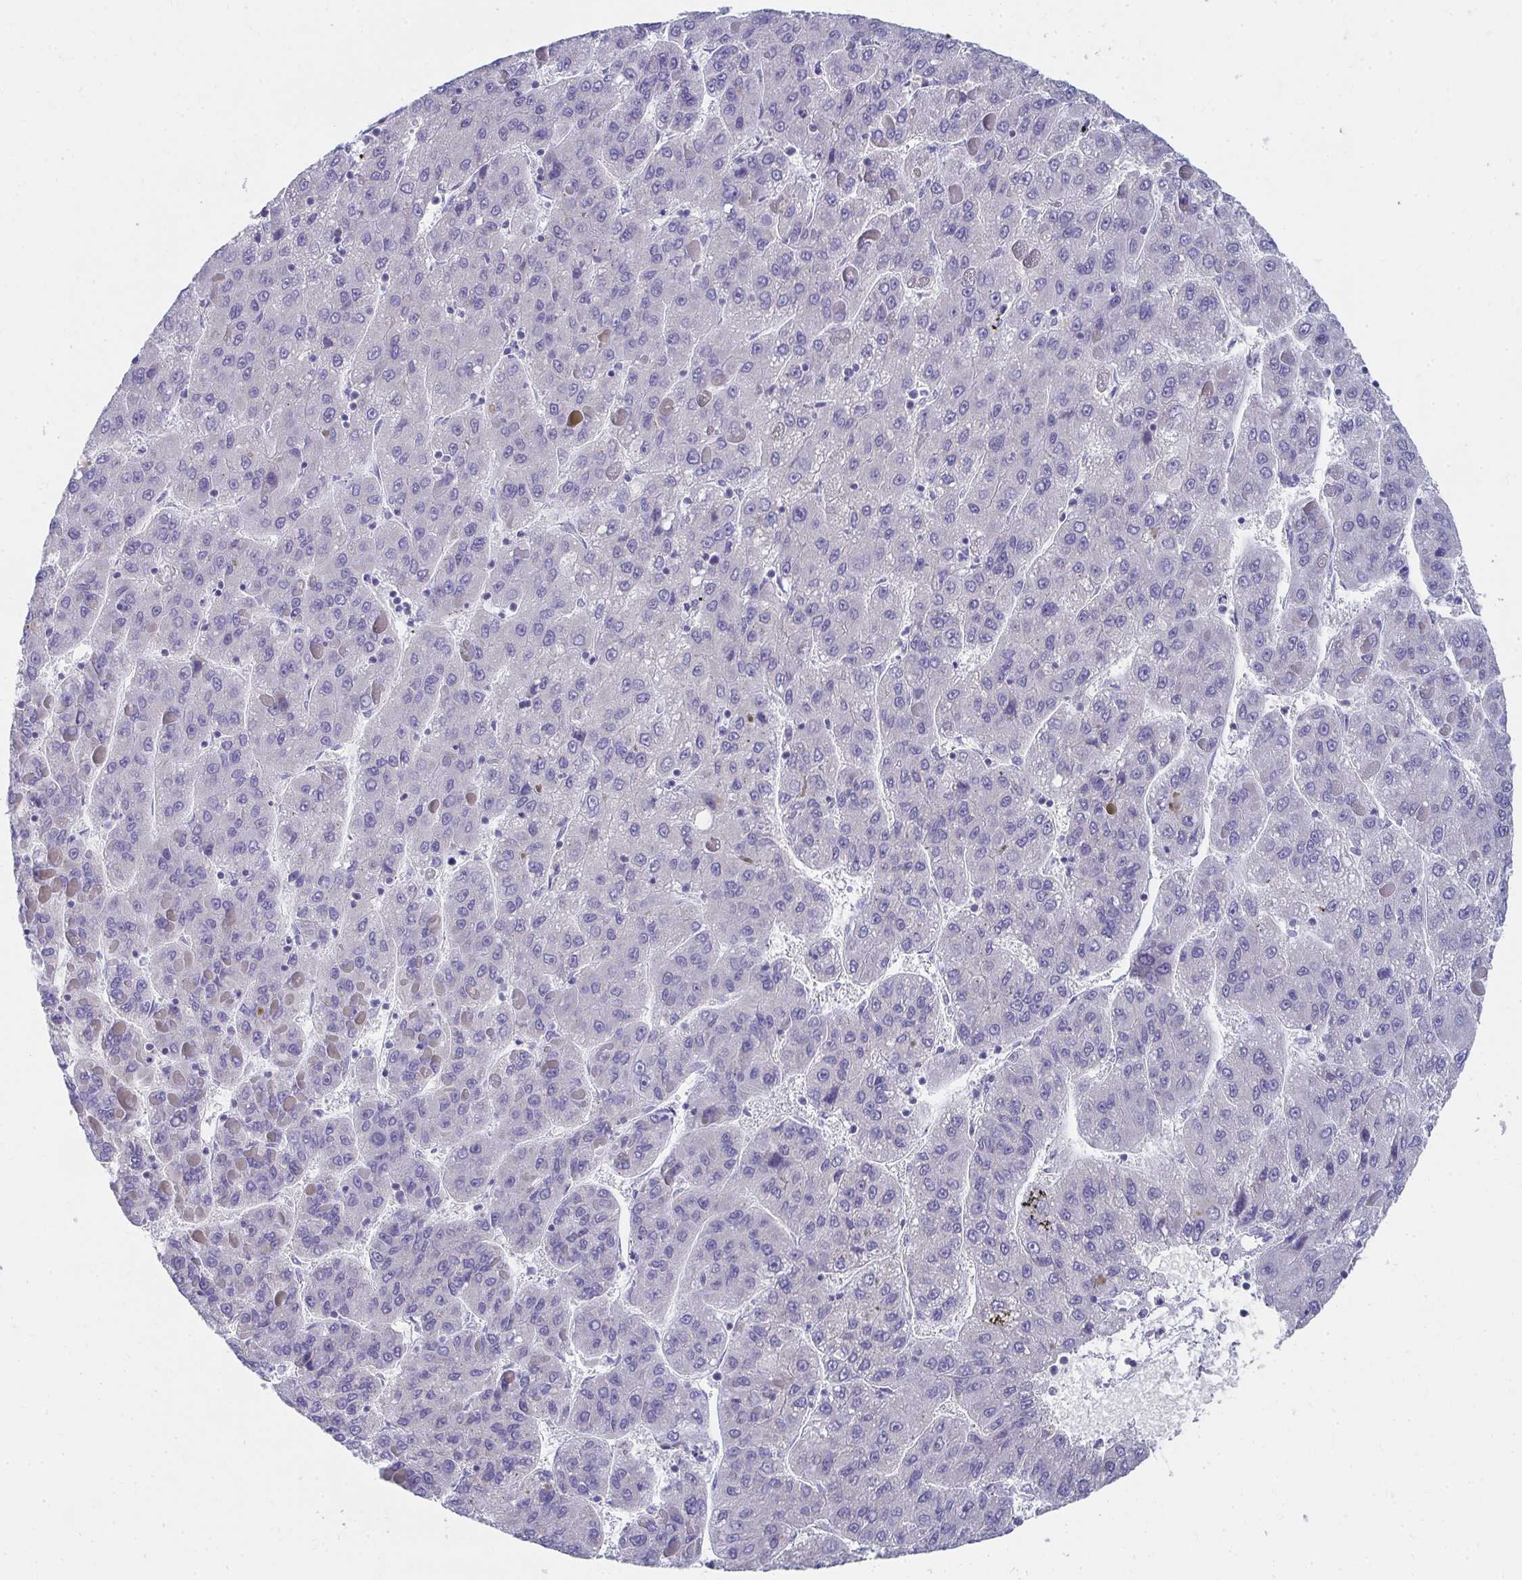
{"staining": {"intensity": "negative", "quantity": "none", "location": "none"}, "tissue": "liver cancer", "cell_type": "Tumor cells", "image_type": "cancer", "snomed": [{"axis": "morphology", "description": "Carcinoma, Hepatocellular, NOS"}, {"axis": "topography", "description": "Liver"}], "caption": "Immunohistochemistry micrograph of liver hepatocellular carcinoma stained for a protein (brown), which demonstrates no staining in tumor cells.", "gene": "TMPRSS2", "patient": {"sex": "female", "age": 82}}